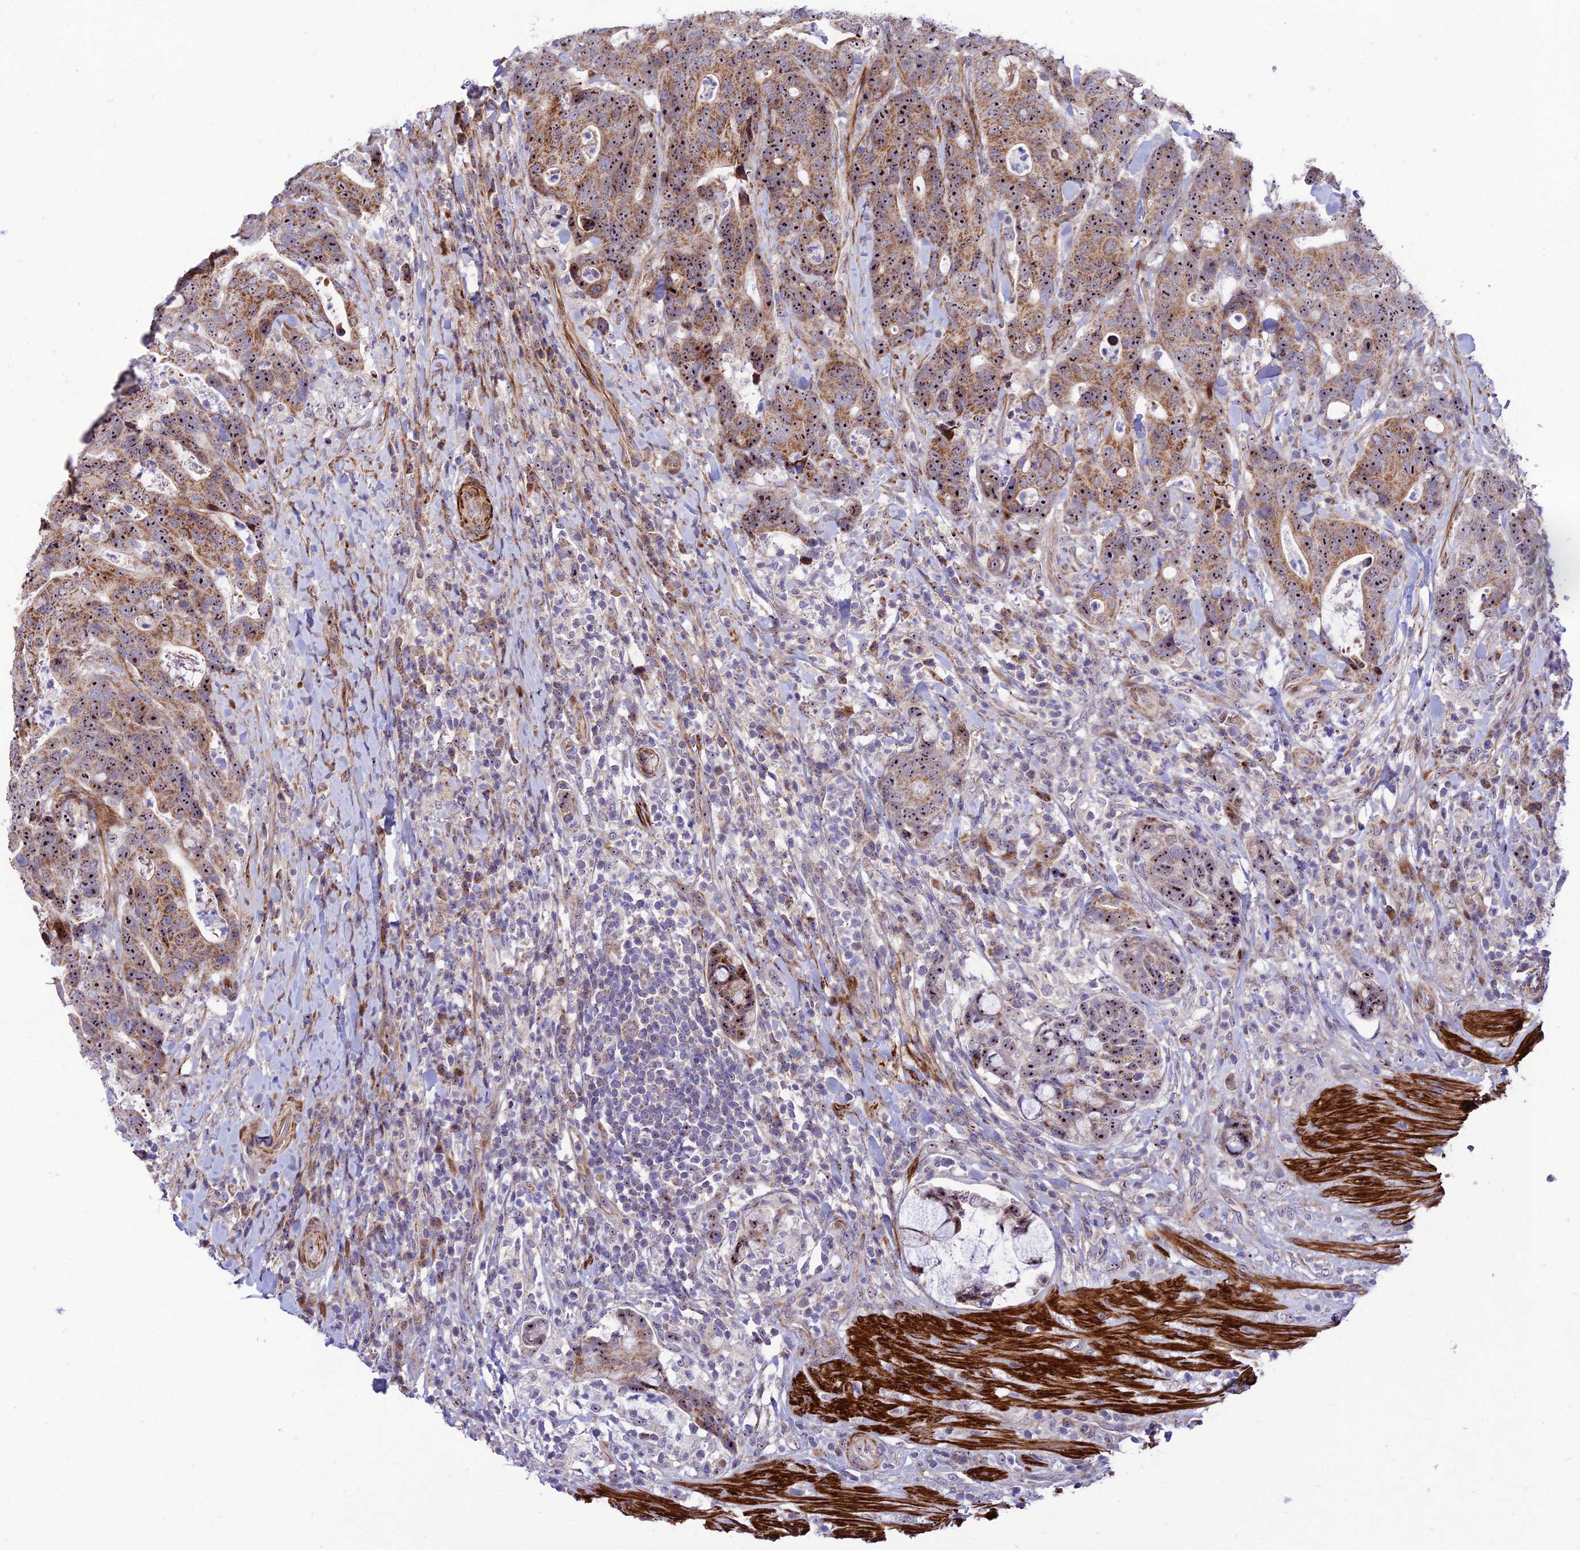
{"staining": {"intensity": "strong", "quantity": "25%-75%", "location": "nuclear"}, "tissue": "colorectal cancer", "cell_type": "Tumor cells", "image_type": "cancer", "snomed": [{"axis": "morphology", "description": "Adenocarcinoma, NOS"}, {"axis": "topography", "description": "Colon"}], "caption": "IHC of human colorectal cancer displays high levels of strong nuclear staining in about 25%-75% of tumor cells. (Brightfield microscopy of DAB IHC at high magnification).", "gene": "KBTBD7", "patient": {"sex": "female", "age": 82}}